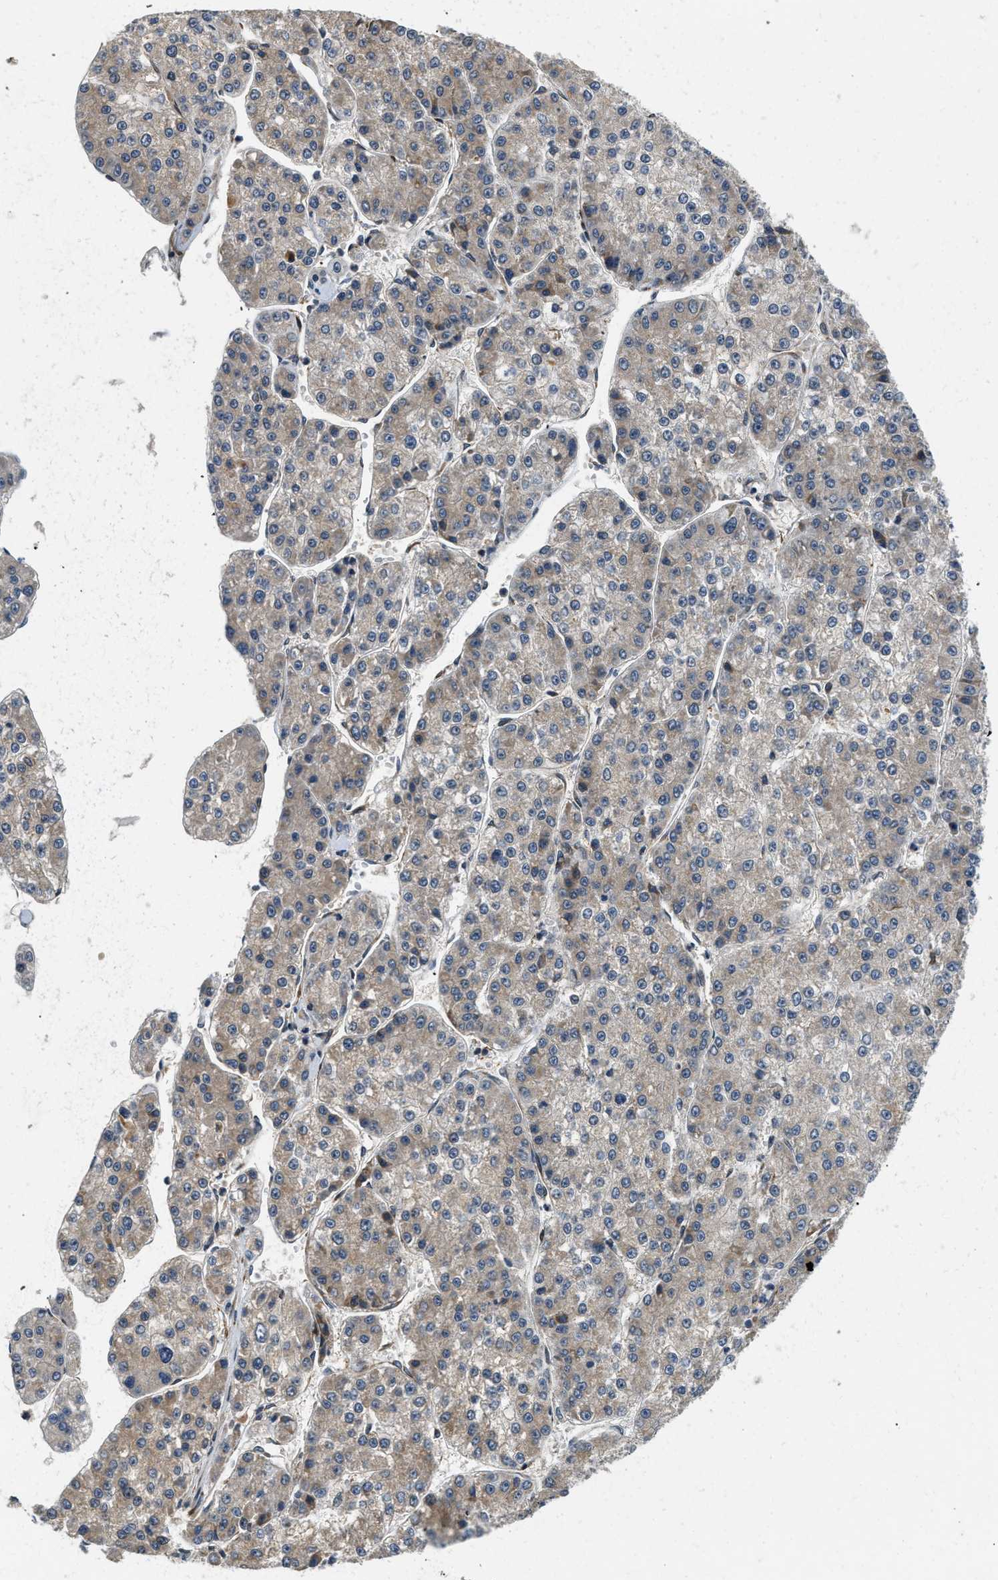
{"staining": {"intensity": "weak", "quantity": ">75%", "location": "cytoplasmic/membranous"}, "tissue": "liver cancer", "cell_type": "Tumor cells", "image_type": "cancer", "snomed": [{"axis": "morphology", "description": "Carcinoma, Hepatocellular, NOS"}, {"axis": "topography", "description": "Liver"}], "caption": "This image demonstrates liver cancer (hepatocellular carcinoma) stained with immunohistochemistry to label a protein in brown. The cytoplasmic/membranous of tumor cells show weak positivity for the protein. Nuclei are counter-stained blue.", "gene": "ALOX12", "patient": {"sex": "female", "age": 73}}